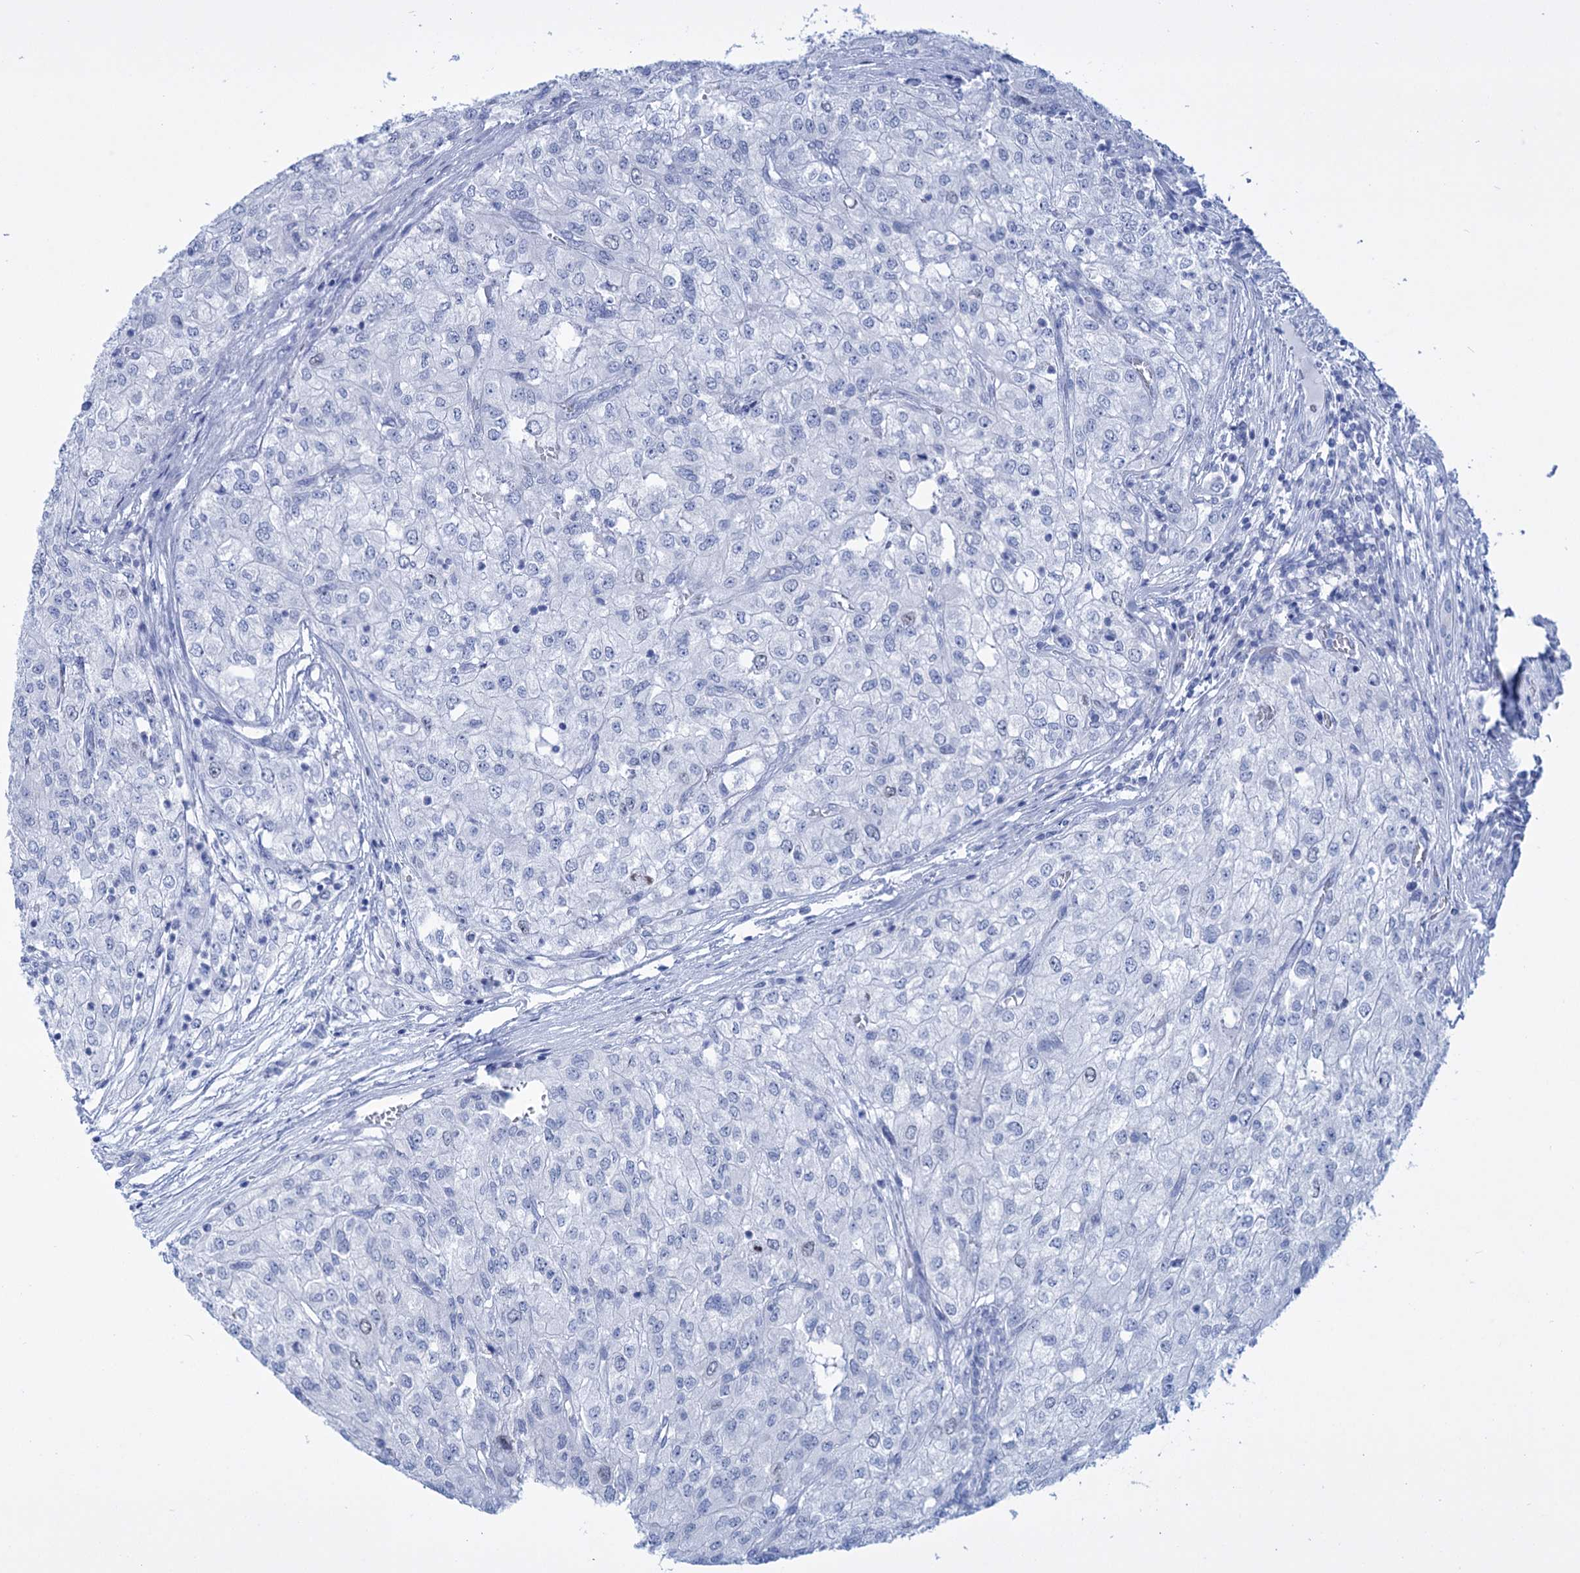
{"staining": {"intensity": "negative", "quantity": "none", "location": "none"}, "tissue": "renal cancer", "cell_type": "Tumor cells", "image_type": "cancer", "snomed": [{"axis": "morphology", "description": "Adenocarcinoma, NOS"}, {"axis": "topography", "description": "Kidney"}], "caption": "Tumor cells show no significant protein positivity in renal adenocarcinoma.", "gene": "FBXW12", "patient": {"sex": "female", "age": 54}}